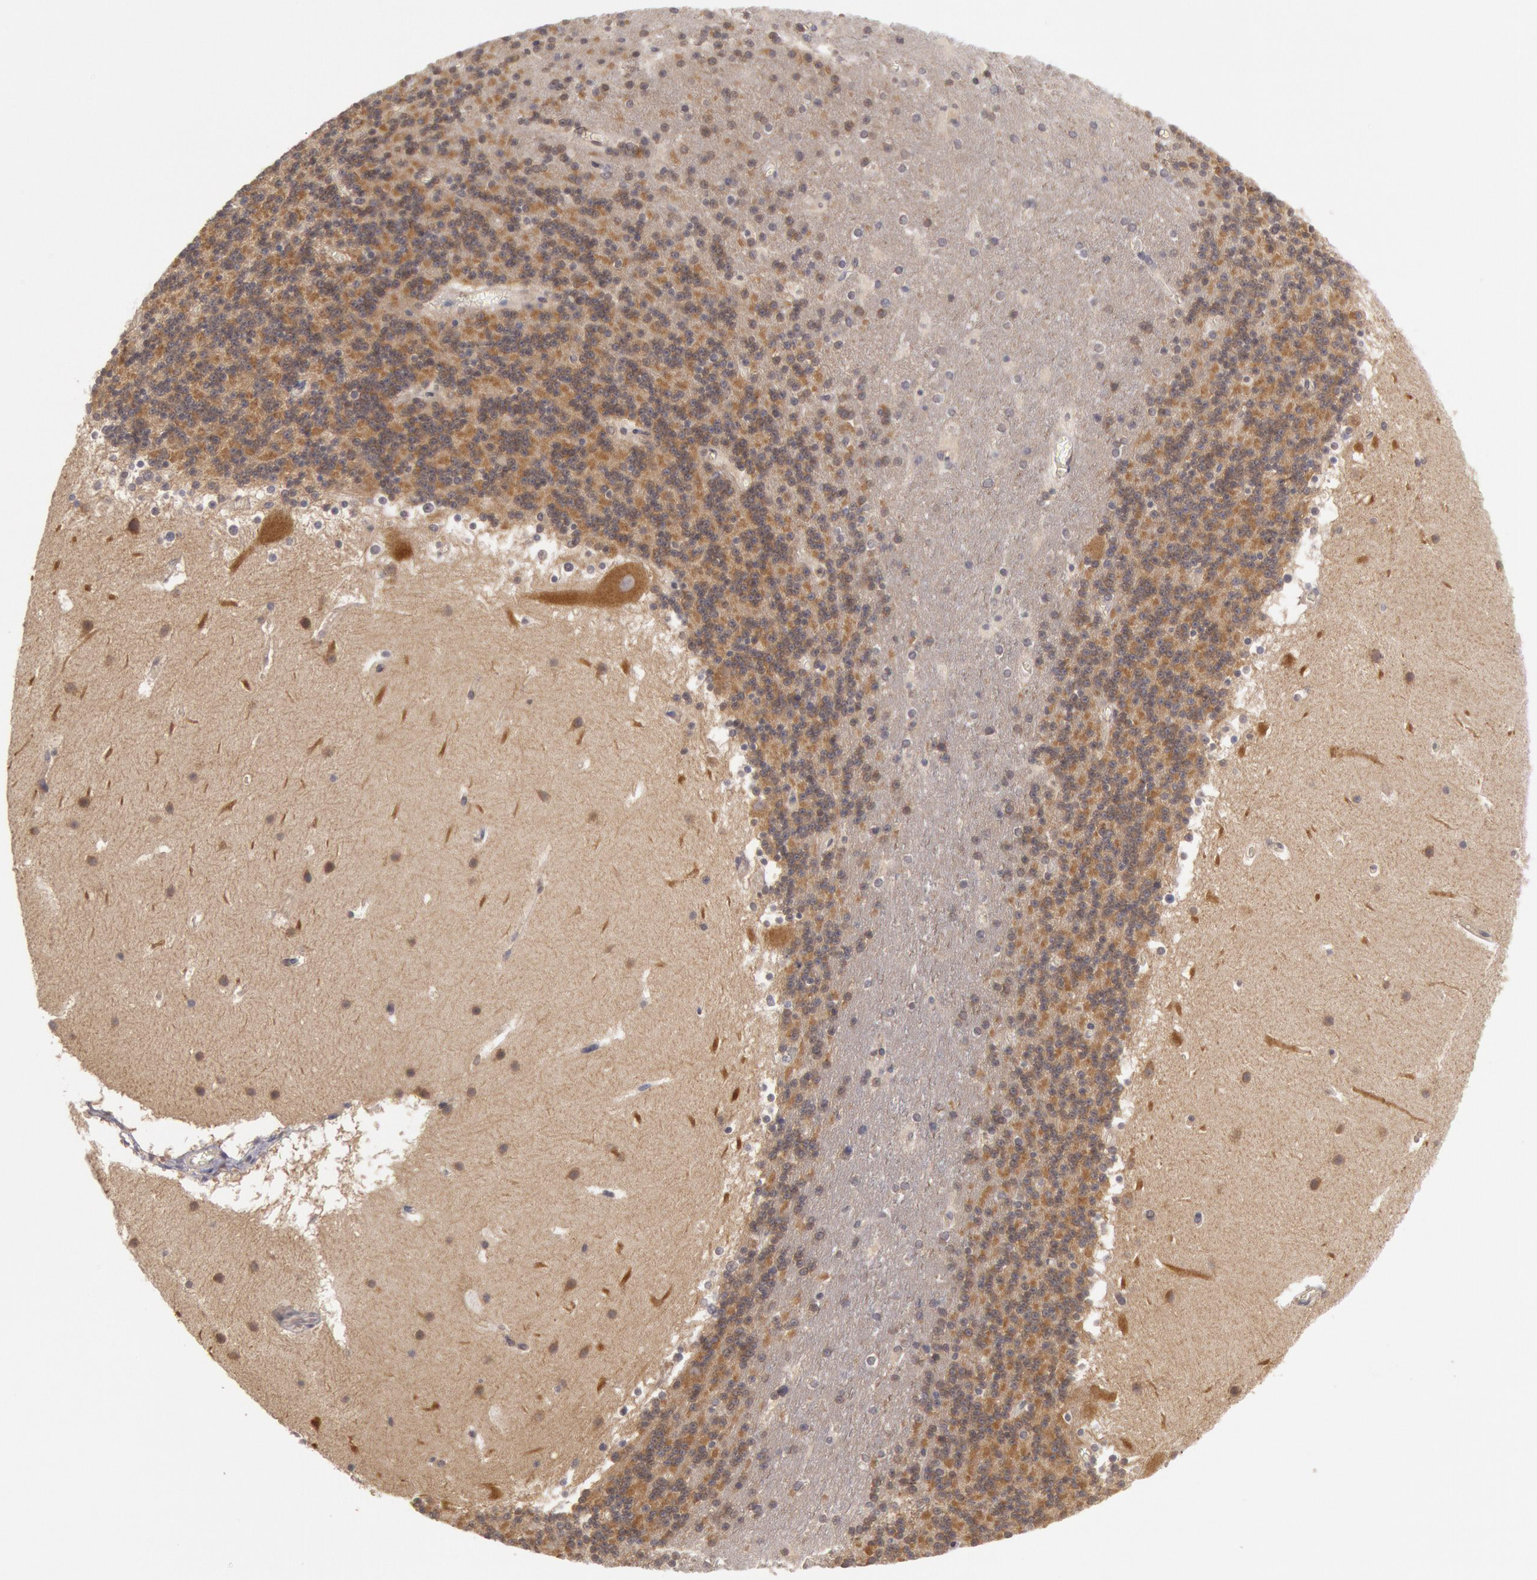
{"staining": {"intensity": "moderate", "quantity": ">75%", "location": "cytoplasmic/membranous"}, "tissue": "cerebellum", "cell_type": "Cells in granular layer", "image_type": "normal", "snomed": [{"axis": "morphology", "description": "Normal tissue, NOS"}, {"axis": "topography", "description": "Cerebellum"}], "caption": "This image reveals immunohistochemistry (IHC) staining of normal human cerebellum, with medium moderate cytoplasmic/membranous staining in about >75% of cells in granular layer.", "gene": "BRAF", "patient": {"sex": "male", "age": 45}}